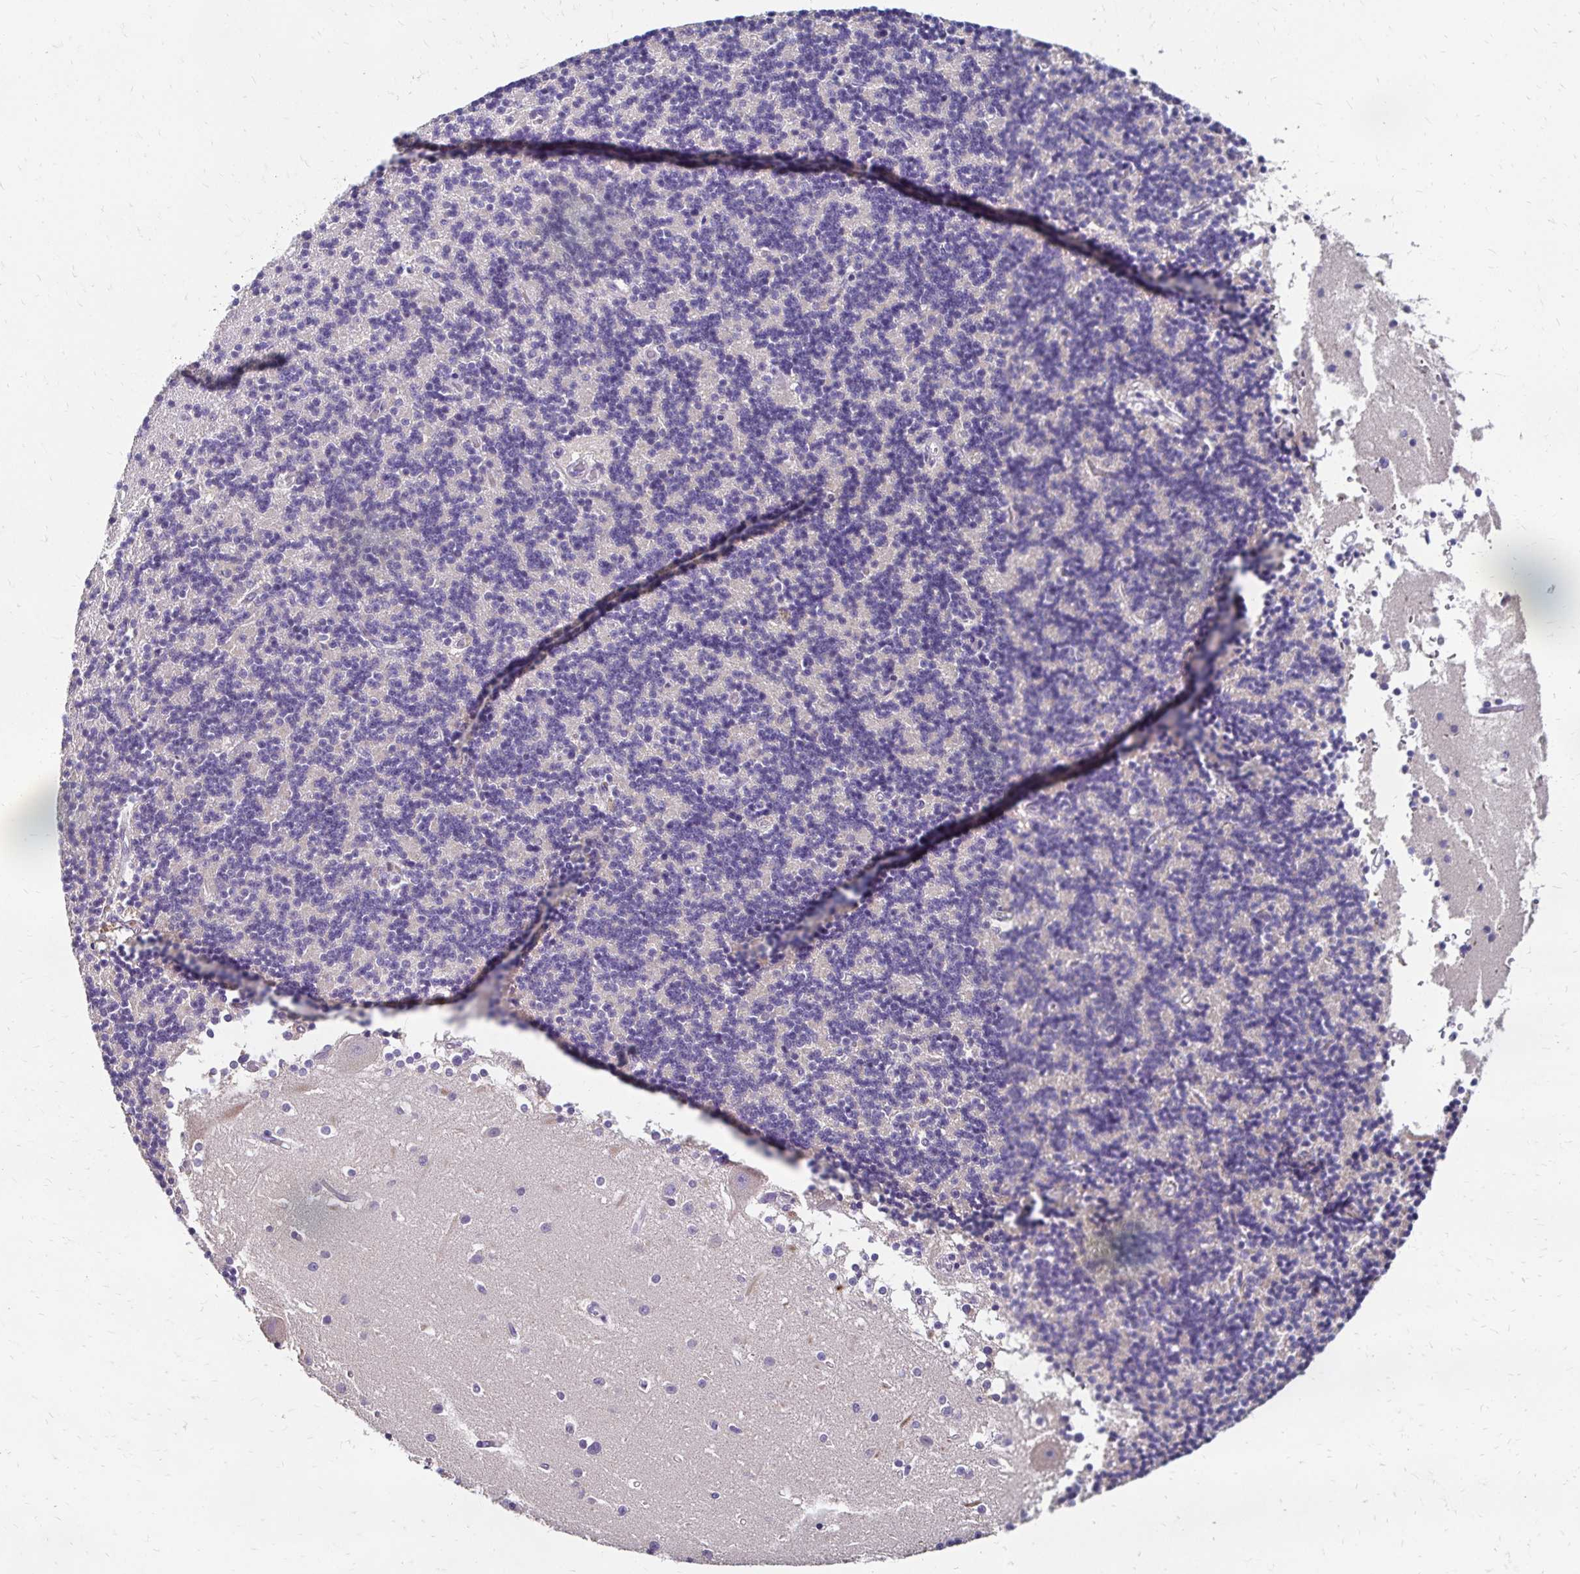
{"staining": {"intensity": "negative", "quantity": "none", "location": "none"}, "tissue": "cerebellum", "cell_type": "Cells in granular layer", "image_type": "normal", "snomed": [{"axis": "morphology", "description": "Normal tissue, NOS"}, {"axis": "topography", "description": "Cerebellum"}], "caption": "This is a photomicrograph of immunohistochemistry (IHC) staining of normal cerebellum, which shows no staining in cells in granular layer. (DAB IHC with hematoxylin counter stain).", "gene": "DTNB", "patient": {"sex": "male", "age": 54}}